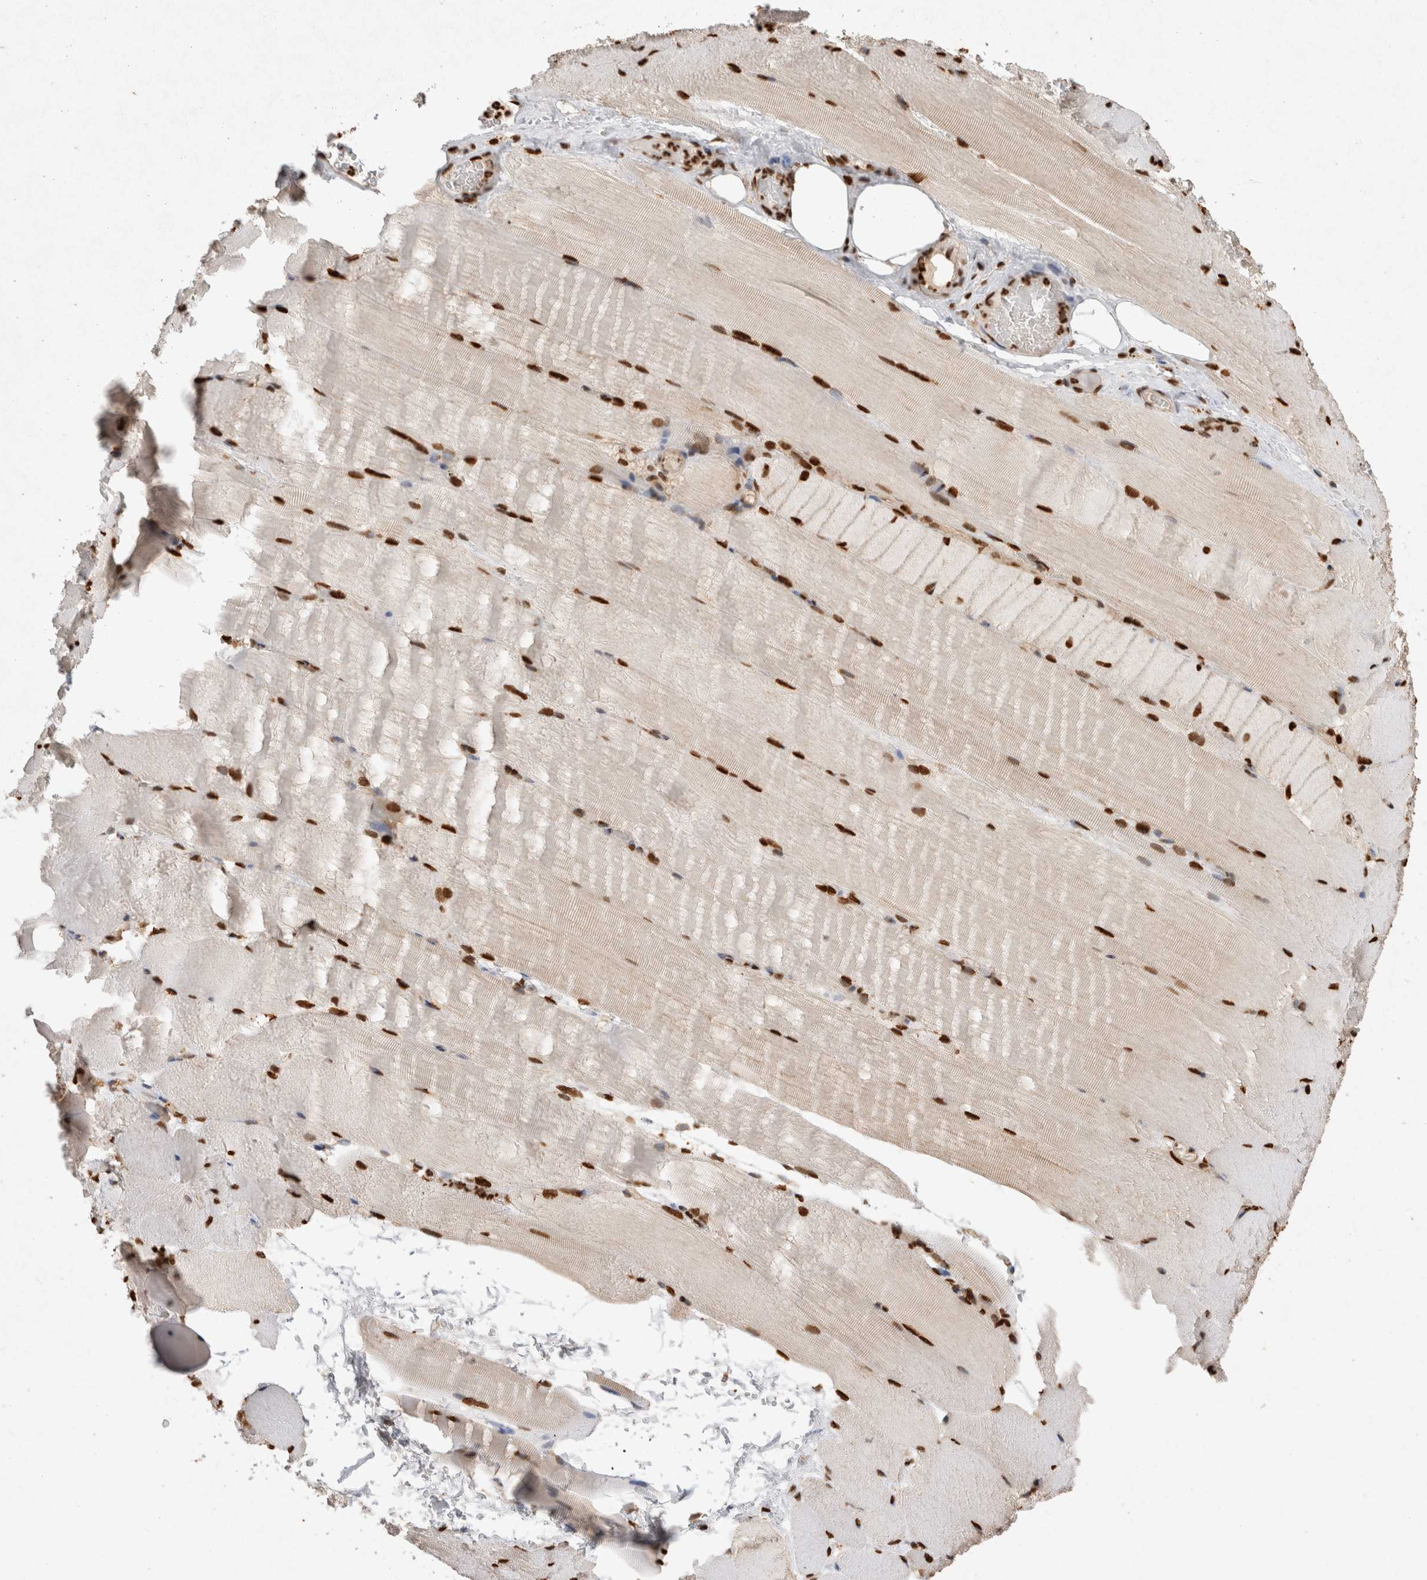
{"staining": {"intensity": "strong", "quantity": ">75%", "location": "nuclear"}, "tissue": "skeletal muscle", "cell_type": "Myocytes", "image_type": "normal", "snomed": [{"axis": "morphology", "description": "Normal tissue, NOS"}, {"axis": "topography", "description": "Skeletal muscle"}, {"axis": "topography", "description": "Parathyroid gland"}], "caption": "DAB (3,3'-diaminobenzidine) immunohistochemical staining of benign skeletal muscle demonstrates strong nuclear protein expression in approximately >75% of myocytes. Nuclei are stained in blue.", "gene": "HDGF", "patient": {"sex": "female", "age": 37}}